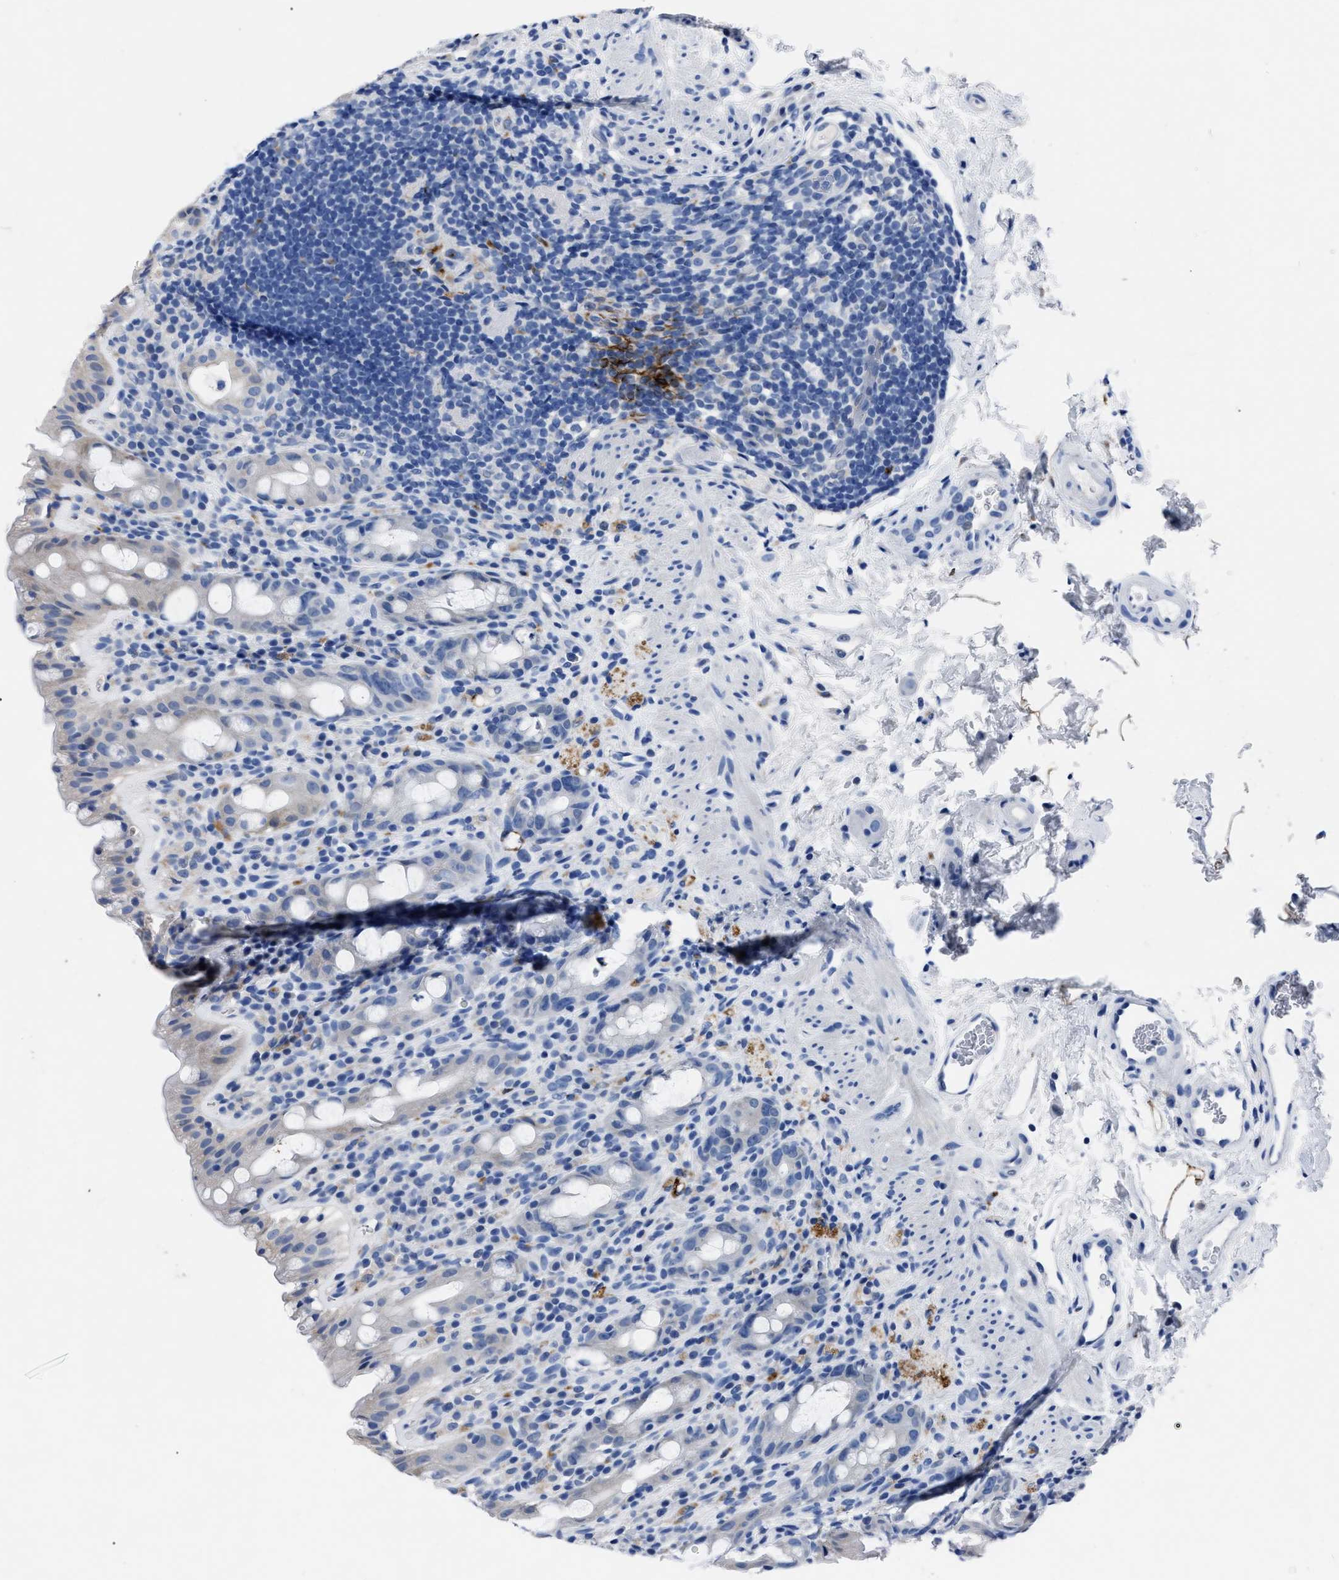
{"staining": {"intensity": "negative", "quantity": "none", "location": "none"}, "tissue": "rectum", "cell_type": "Glandular cells", "image_type": "normal", "snomed": [{"axis": "morphology", "description": "Normal tissue, NOS"}, {"axis": "topography", "description": "Rectum"}], "caption": "IHC photomicrograph of benign human rectum stained for a protein (brown), which shows no staining in glandular cells.", "gene": "OR10G3", "patient": {"sex": "male", "age": 44}}